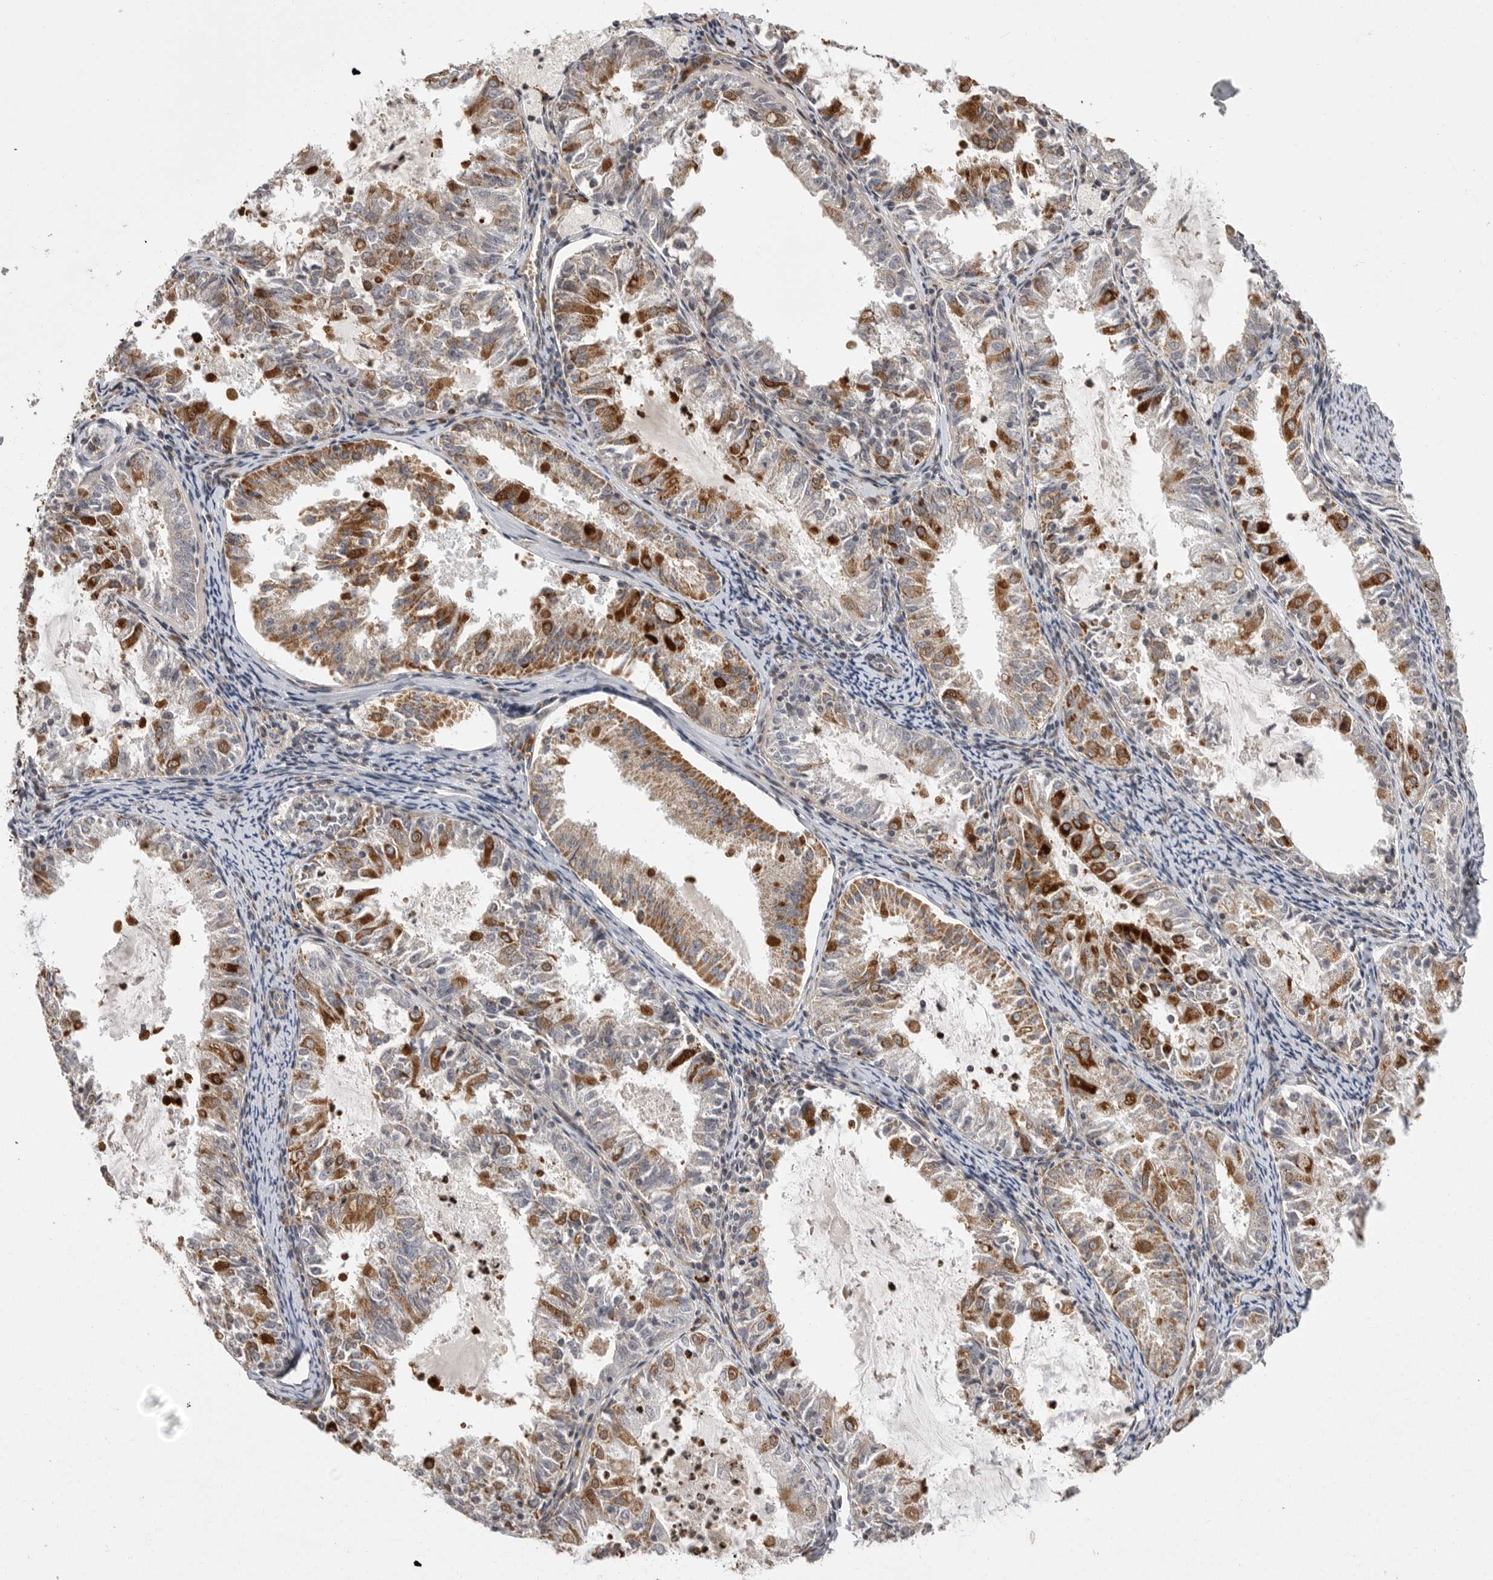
{"staining": {"intensity": "strong", "quantity": "<25%", "location": "cytoplasmic/membranous"}, "tissue": "endometrial cancer", "cell_type": "Tumor cells", "image_type": "cancer", "snomed": [{"axis": "morphology", "description": "Adenocarcinoma, NOS"}, {"axis": "topography", "description": "Endometrium"}], "caption": "DAB immunohistochemical staining of human adenocarcinoma (endometrial) reveals strong cytoplasmic/membranous protein staining in about <25% of tumor cells.", "gene": "OXR1", "patient": {"sex": "female", "age": 57}}